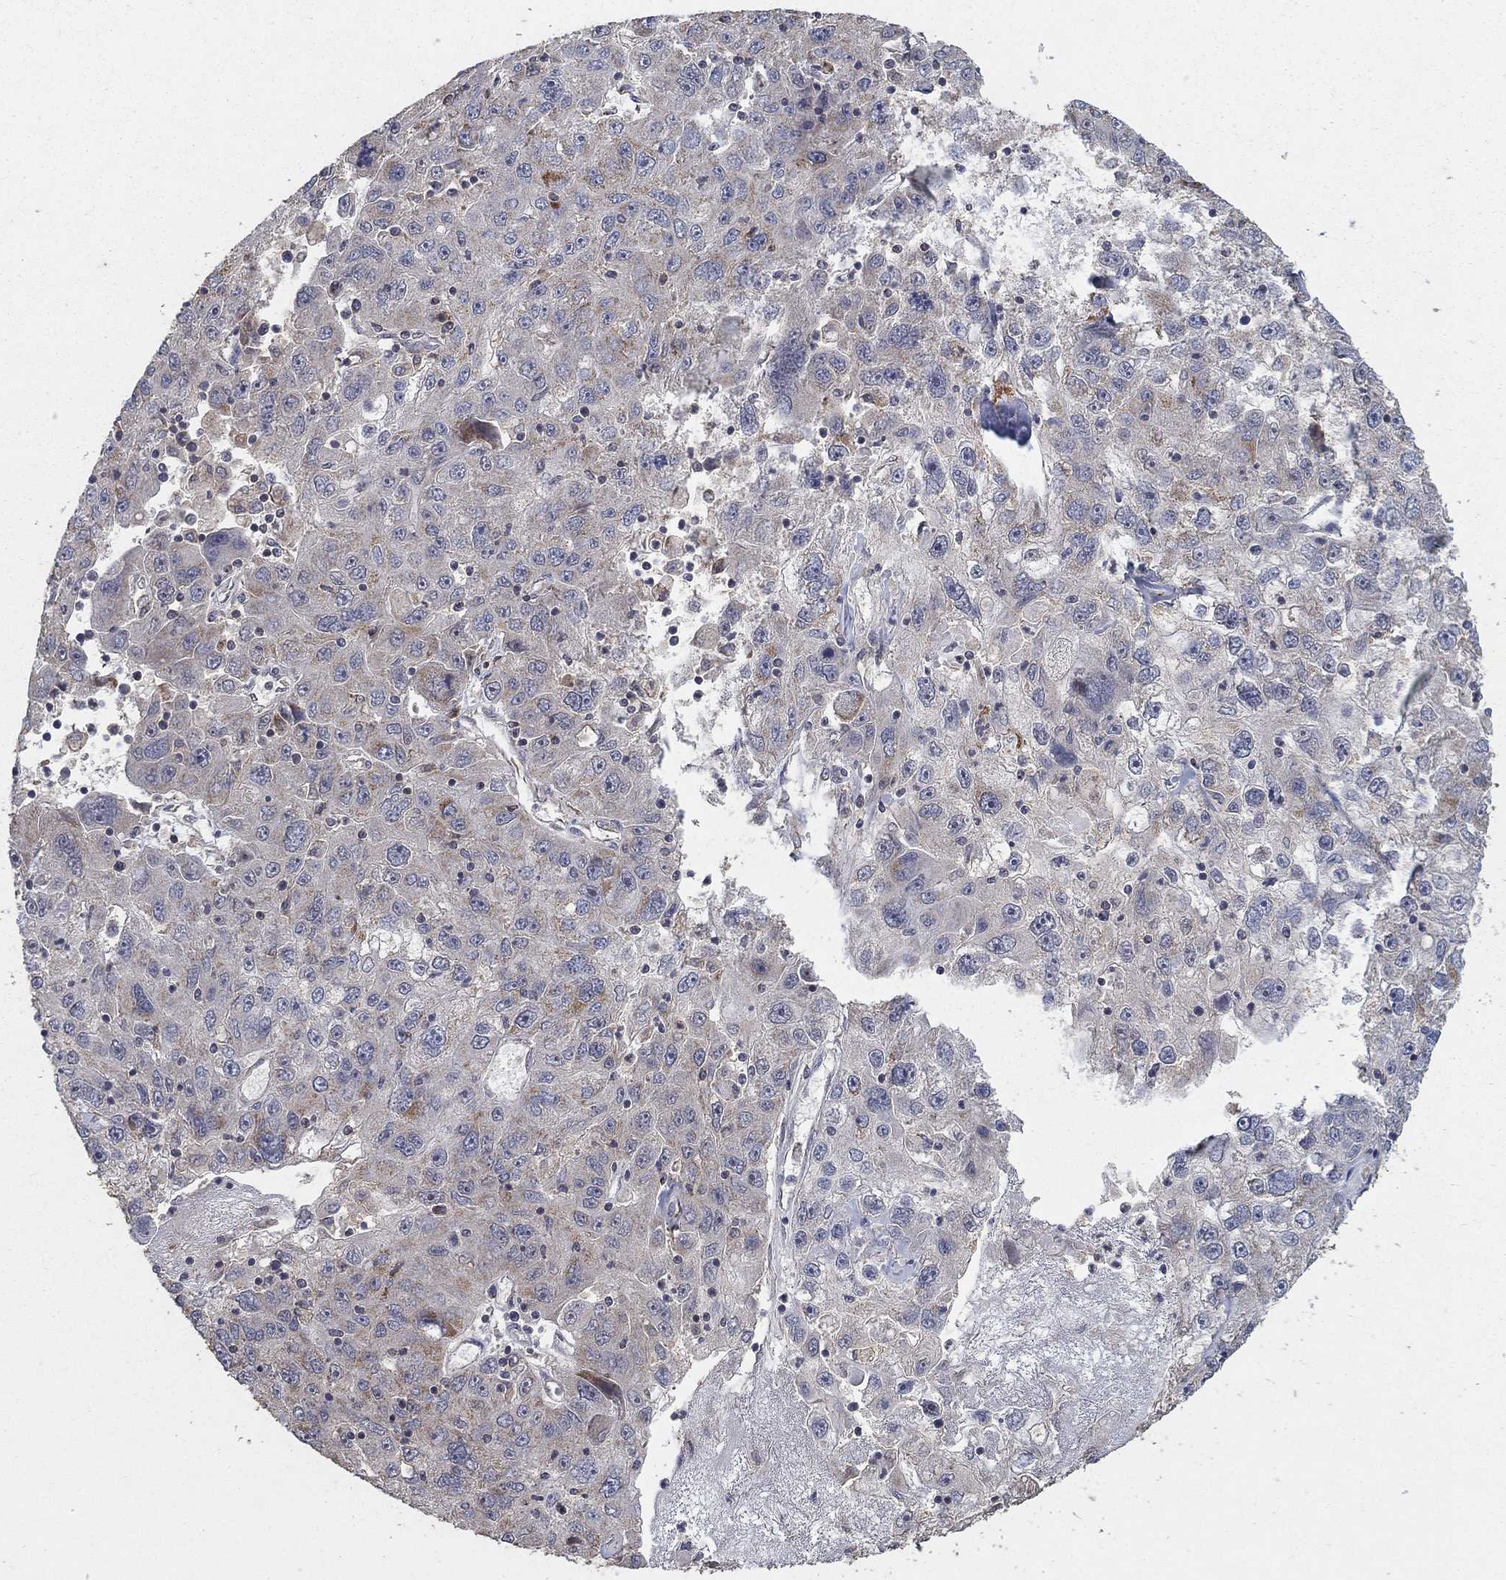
{"staining": {"intensity": "weak", "quantity": "<25%", "location": "cytoplasmic/membranous"}, "tissue": "stomach cancer", "cell_type": "Tumor cells", "image_type": "cancer", "snomed": [{"axis": "morphology", "description": "Adenocarcinoma, NOS"}, {"axis": "topography", "description": "Stomach"}], "caption": "Protein analysis of stomach adenocarcinoma reveals no significant expression in tumor cells. Brightfield microscopy of immunohistochemistry stained with DAB (brown) and hematoxylin (blue), captured at high magnification.", "gene": "GPSM1", "patient": {"sex": "male", "age": 56}}